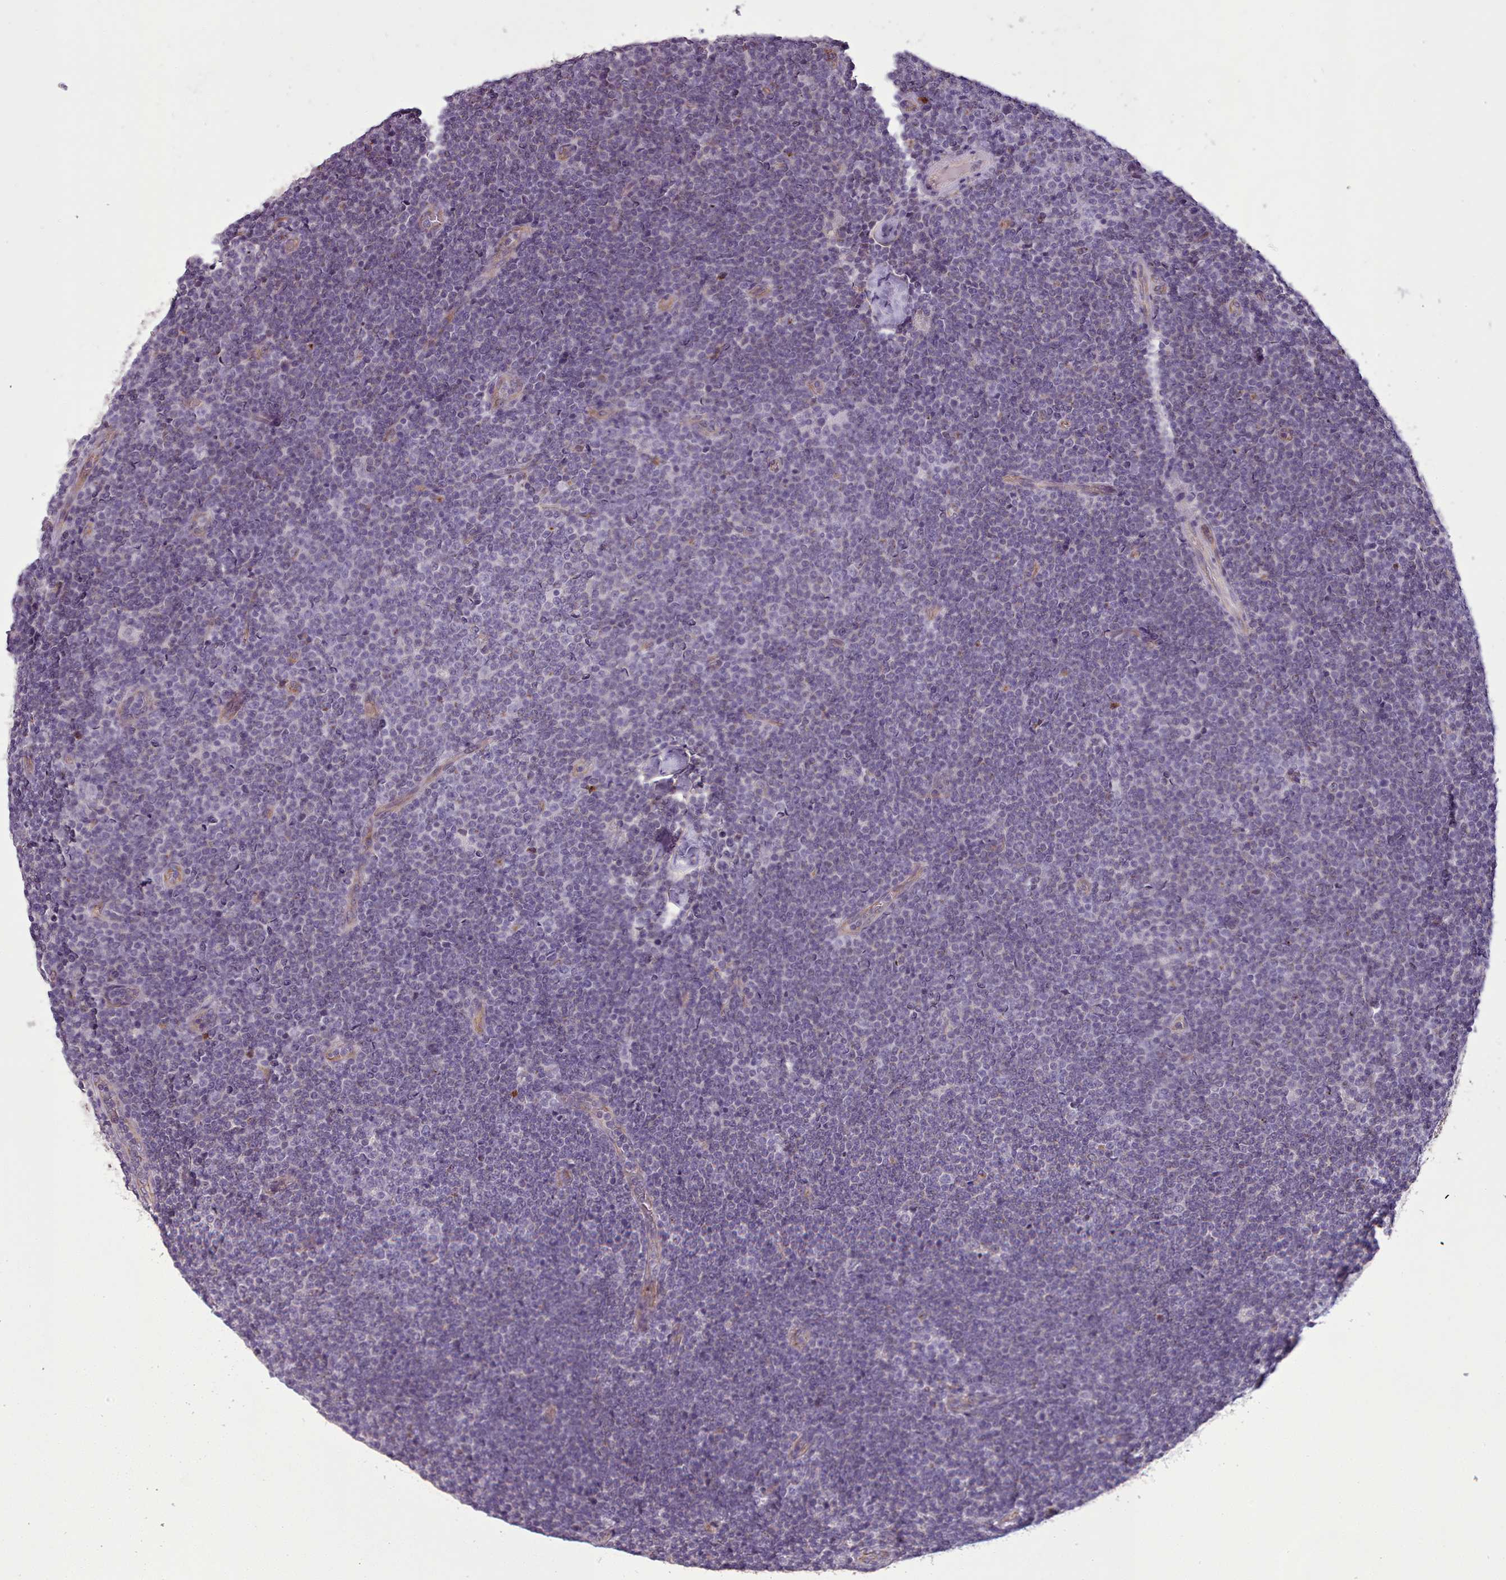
{"staining": {"intensity": "negative", "quantity": "none", "location": "none"}, "tissue": "lymphoma", "cell_type": "Tumor cells", "image_type": "cancer", "snomed": [{"axis": "morphology", "description": "Malignant lymphoma, non-Hodgkin's type, Low grade"}, {"axis": "topography", "description": "Lymph node"}], "caption": "Human malignant lymphoma, non-Hodgkin's type (low-grade) stained for a protein using immunohistochemistry demonstrates no positivity in tumor cells.", "gene": "PLD4", "patient": {"sex": "male", "age": 48}}